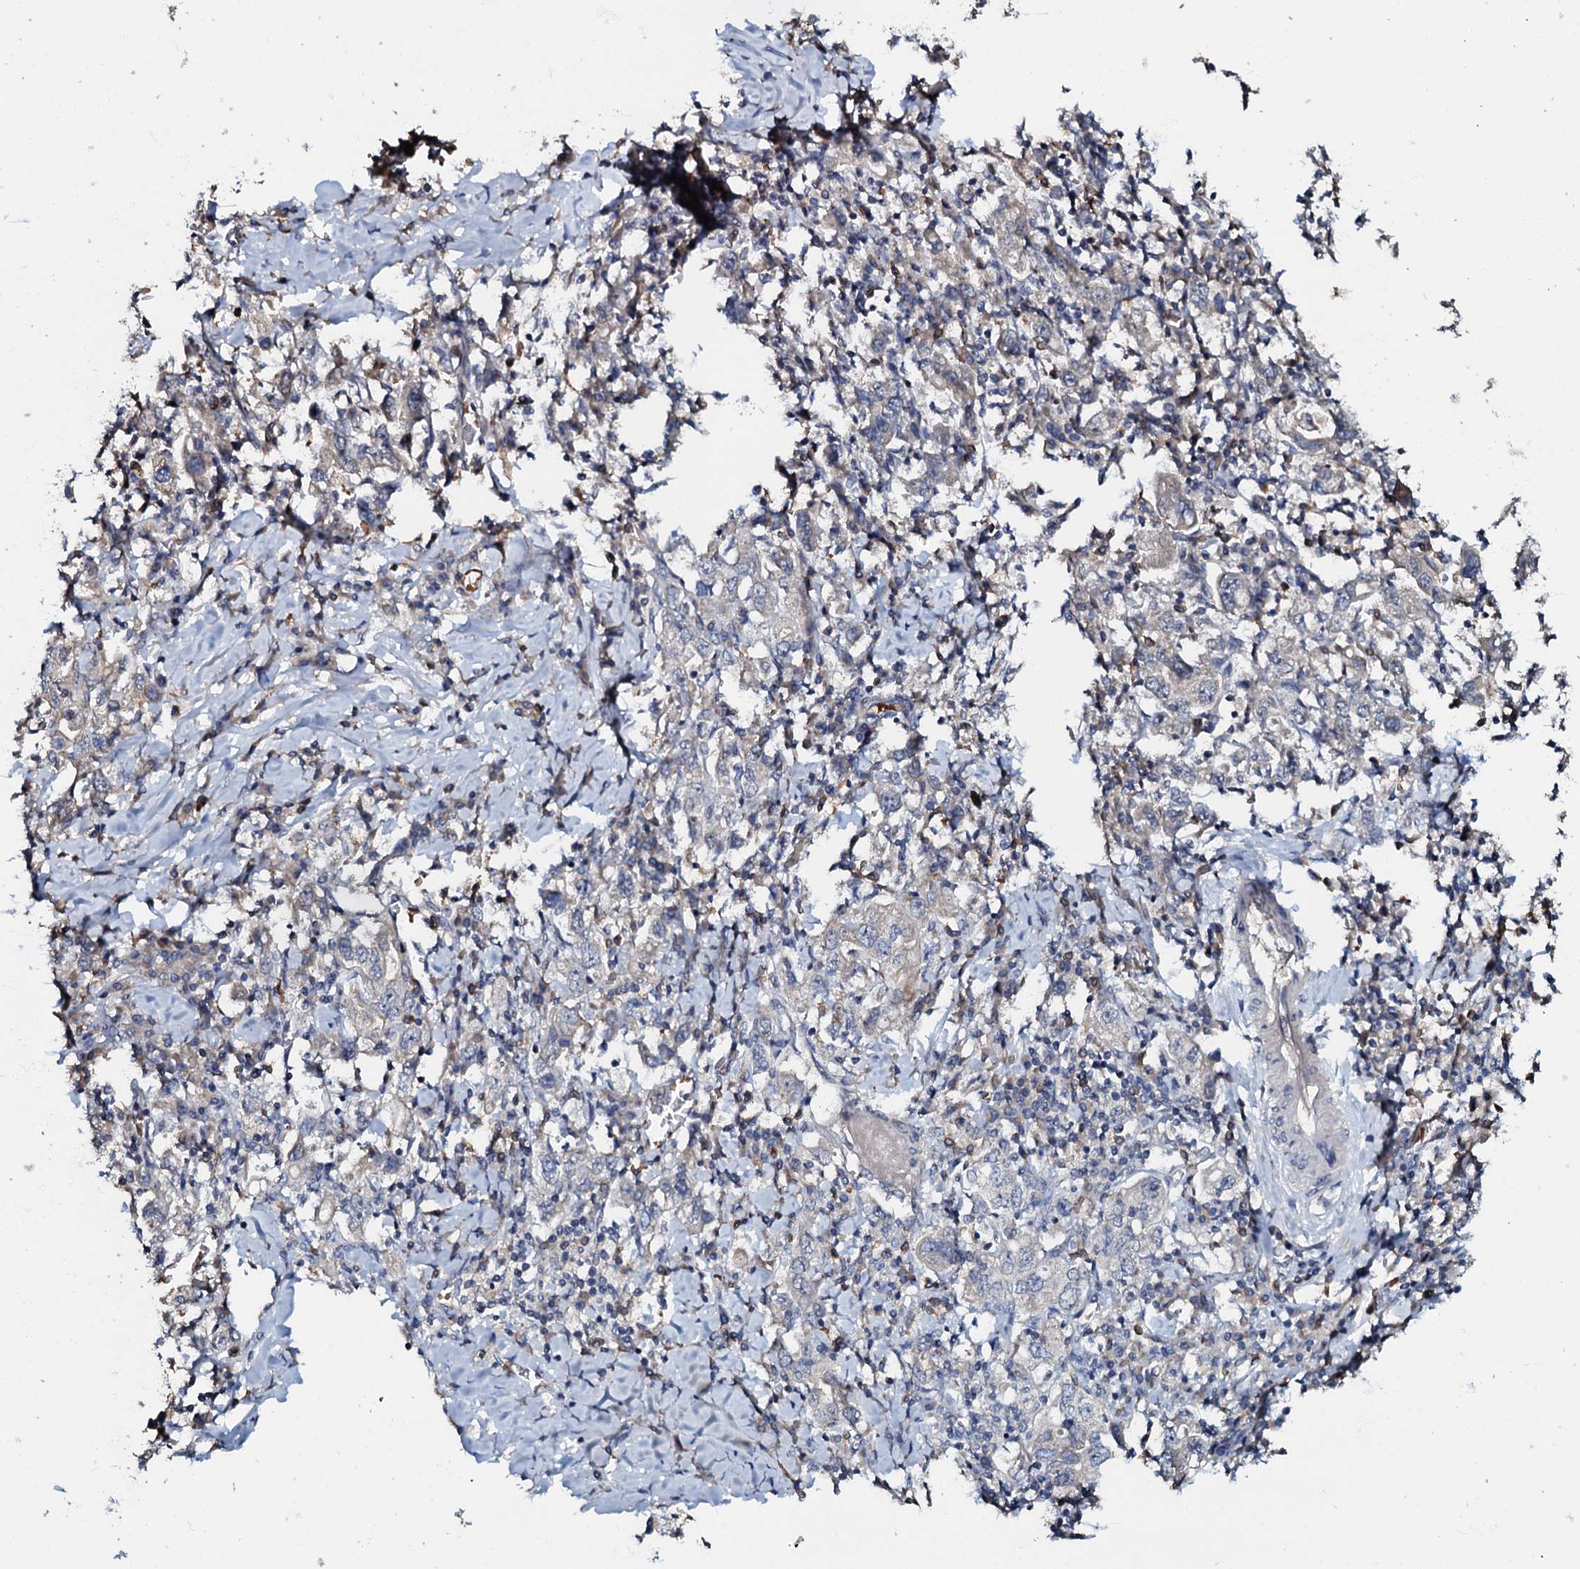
{"staining": {"intensity": "negative", "quantity": "none", "location": "none"}, "tissue": "stomach cancer", "cell_type": "Tumor cells", "image_type": "cancer", "snomed": [{"axis": "morphology", "description": "Adenocarcinoma, NOS"}, {"axis": "topography", "description": "Stomach, upper"}], "caption": "Immunohistochemical staining of human stomach adenocarcinoma reveals no significant staining in tumor cells.", "gene": "CPNE2", "patient": {"sex": "male", "age": 62}}